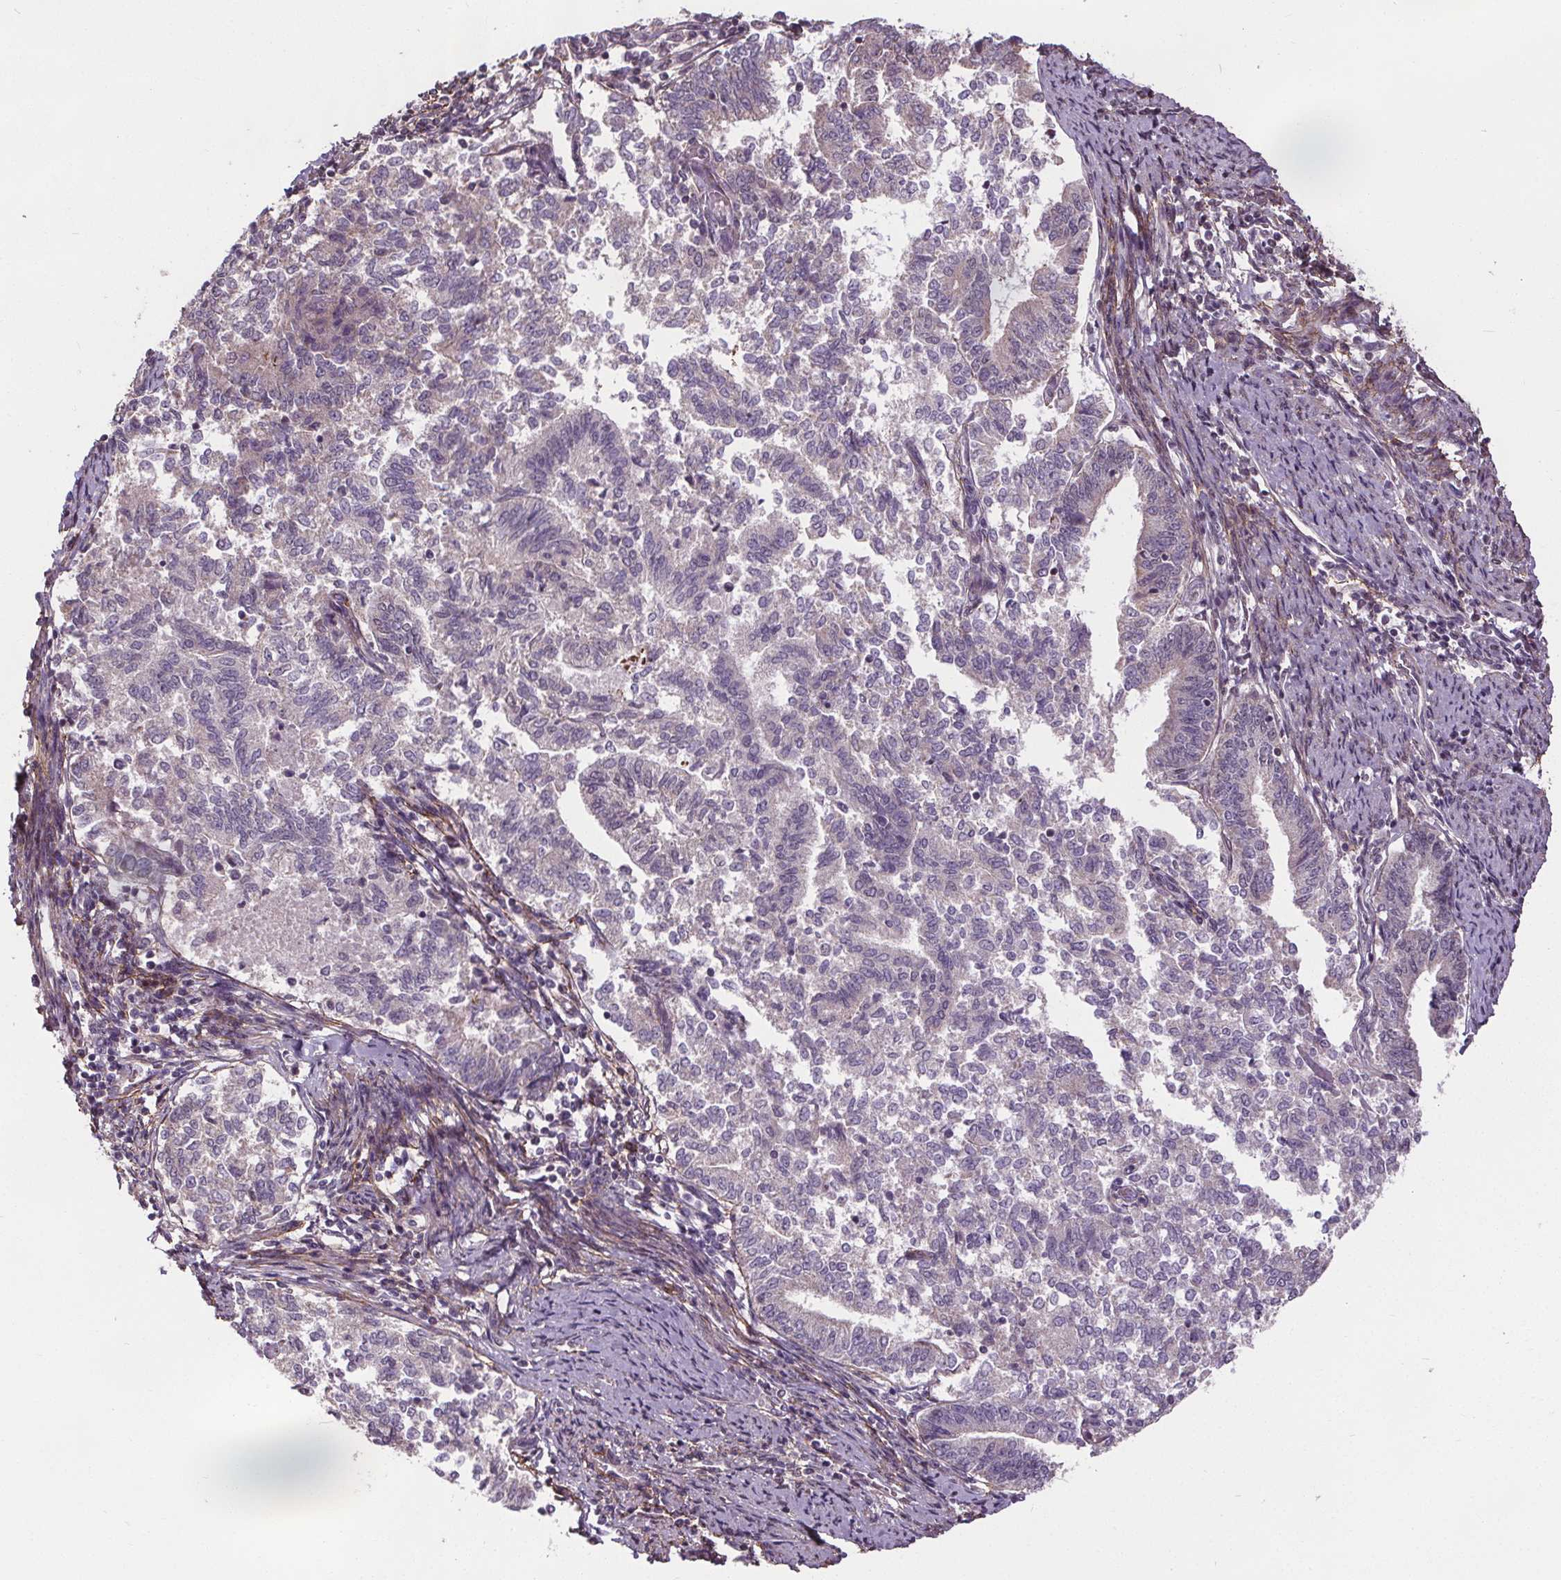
{"staining": {"intensity": "negative", "quantity": "none", "location": "none"}, "tissue": "endometrial cancer", "cell_type": "Tumor cells", "image_type": "cancer", "snomed": [{"axis": "morphology", "description": "Adenocarcinoma, NOS"}, {"axis": "topography", "description": "Endometrium"}], "caption": "Immunohistochemistry (IHC) of adenocarcinoma (endometrial) exhibits no positivity in tumor cells.", "gene": "KIAA0232", "patient": {"sex": "female", "age": 65}}